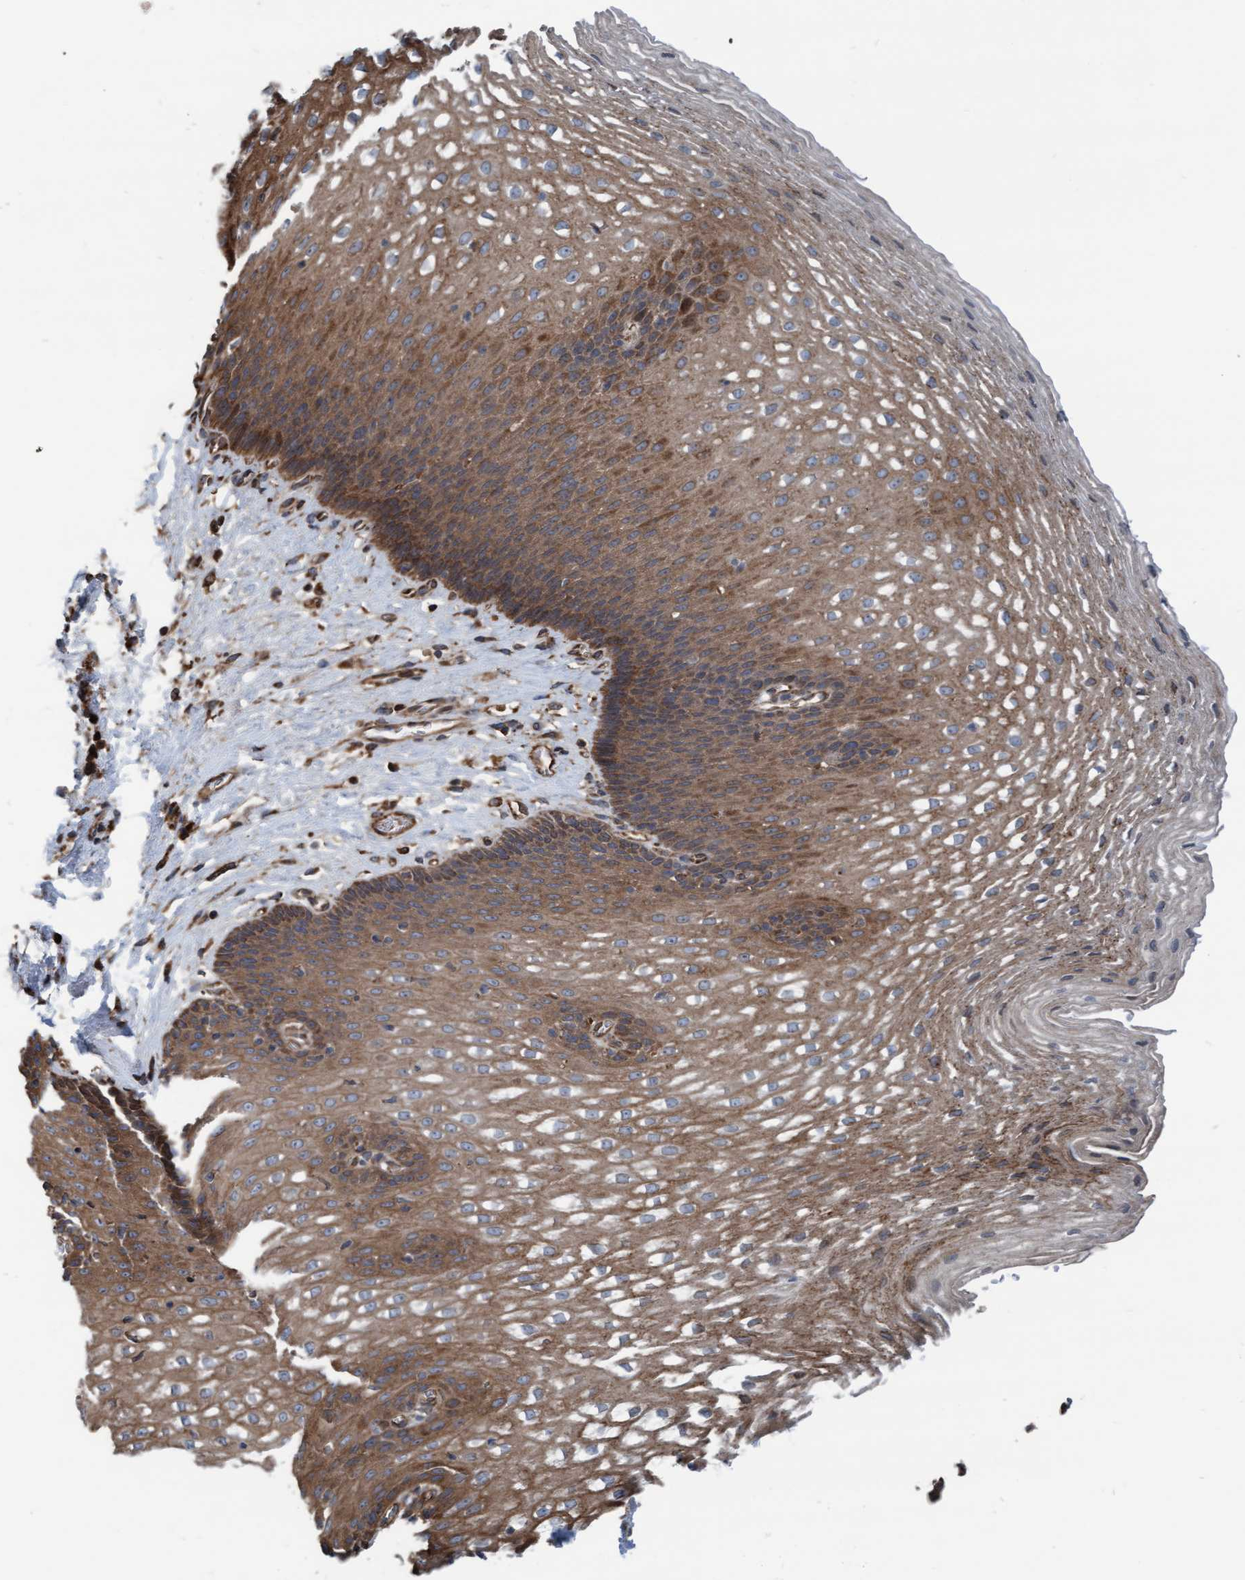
{"staining": {"intensity": "moderate", "quantity": ">75%", "location": "cytoplasmic/membranous"}, "tissue": "esophagus", "cell_type": "Squamous epithelial cells", "image_type": "normal", "snomed": [{"axis": "morphology", "description": "Normal tissue, NOS"}, {"axis": "topography", "description": "Esophagus"}], "caption": "A micrograph showing moderate cytoplasmic/membranous positivity in about >75% of squamous epithelial cells in unremarkable esophagus, as visualized by brown immunohistochemical staining.", "gene": "RAP1GAP2", "patient": {"sex": "male", "age": 48}}